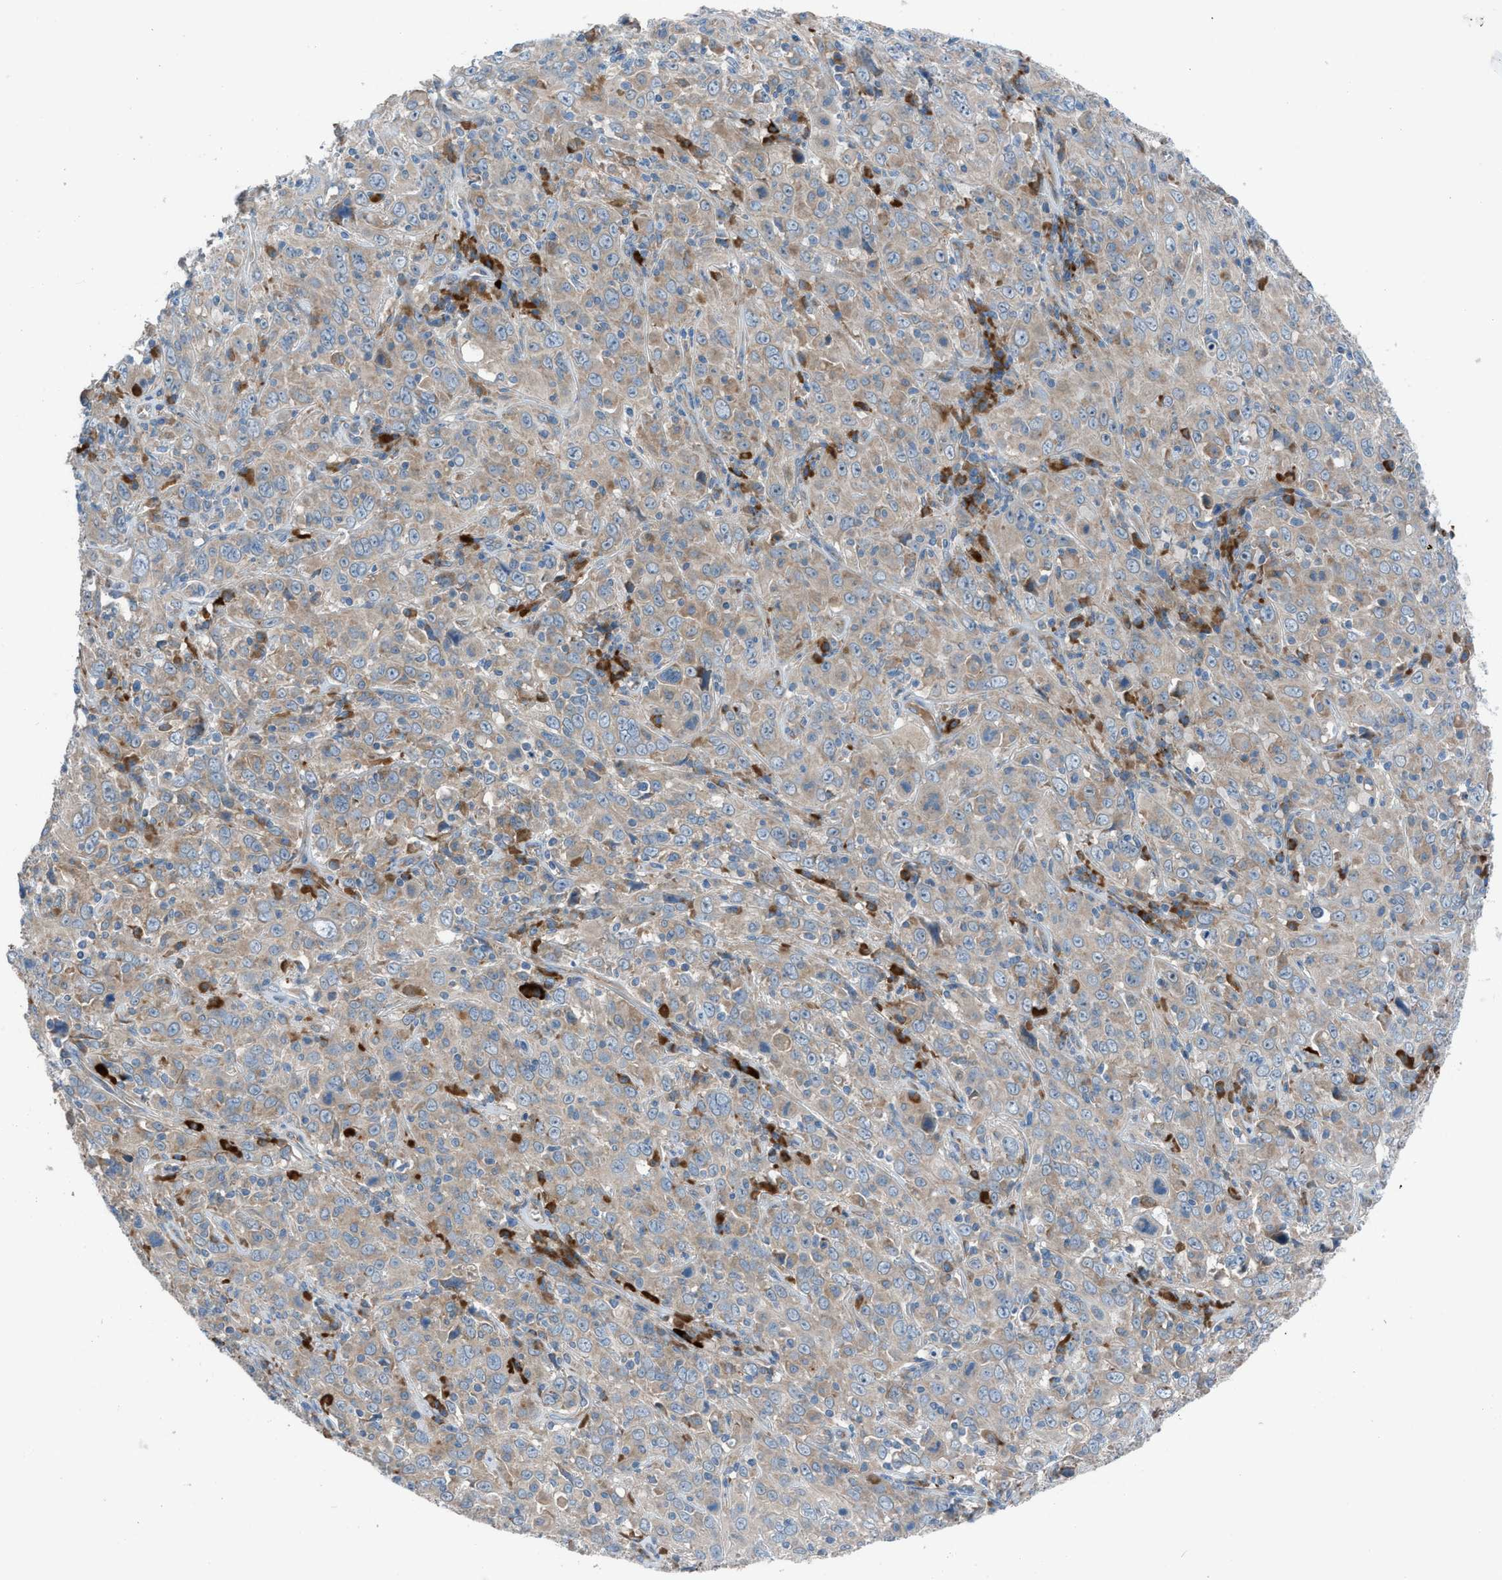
{"staining": {"intensity": "weak", "quantity": ">75%", "location": "cytoplasmic/membranous"}, "tissue": "cervical cancer", "cell_type": "Tumor cells", "image_type": "cancer", "snomed": [{"axis": "morphology", "description": "Squamous cell carcinoma, NOS"}, {"axis": "topography", "description": "Cervix"}], "caption": "A photomicrograph of cervical cancer stained for a protein shows weak cytoplasmic/membranous brown staining in tumor cells.", "gene": "HEG1", "patient": {"sex": "female", "age": 46}}